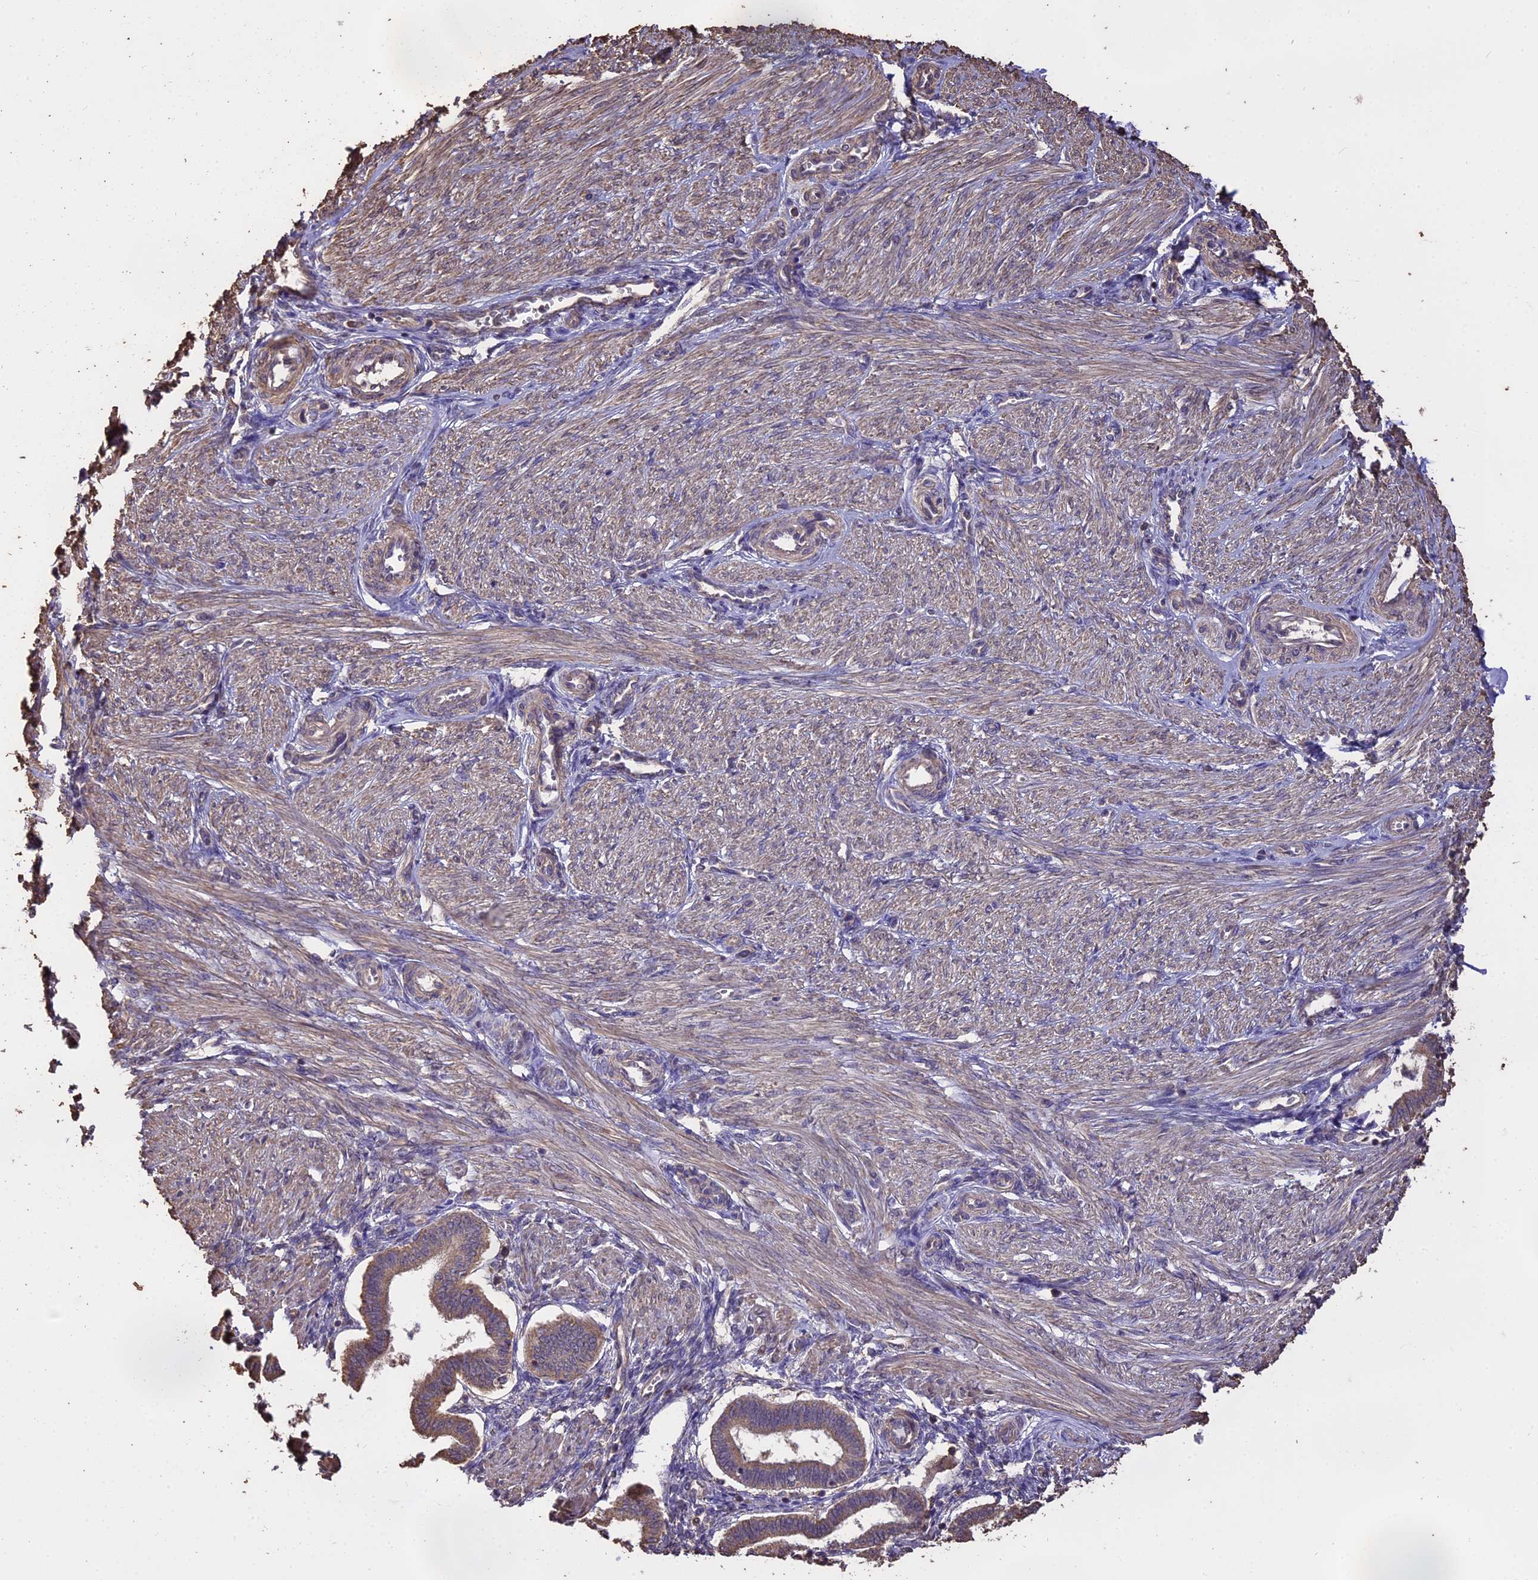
{"staining": {"intensity": "weak", "quantity": "<25%", "location": "cytoplasmic/membranous"}, "tissue": "endometrium", "cell_type": "Cells in endometrial stroma", "image_type": "normal", "snomed": [{"axis": "morphology", "description": "Normal tissue, NOS"}, {"axis": "topography", "description": "Endometrium"}], "caption": "Micrograph shows no protein expression in cells in endometrial stroma of normal endometrium. (DAB (3,3'-diaminobenzidine) IHC with hematoxylin counter stain).", "gene": "PGPEP1L", "patient": {"sex": "female", "age": 24}}